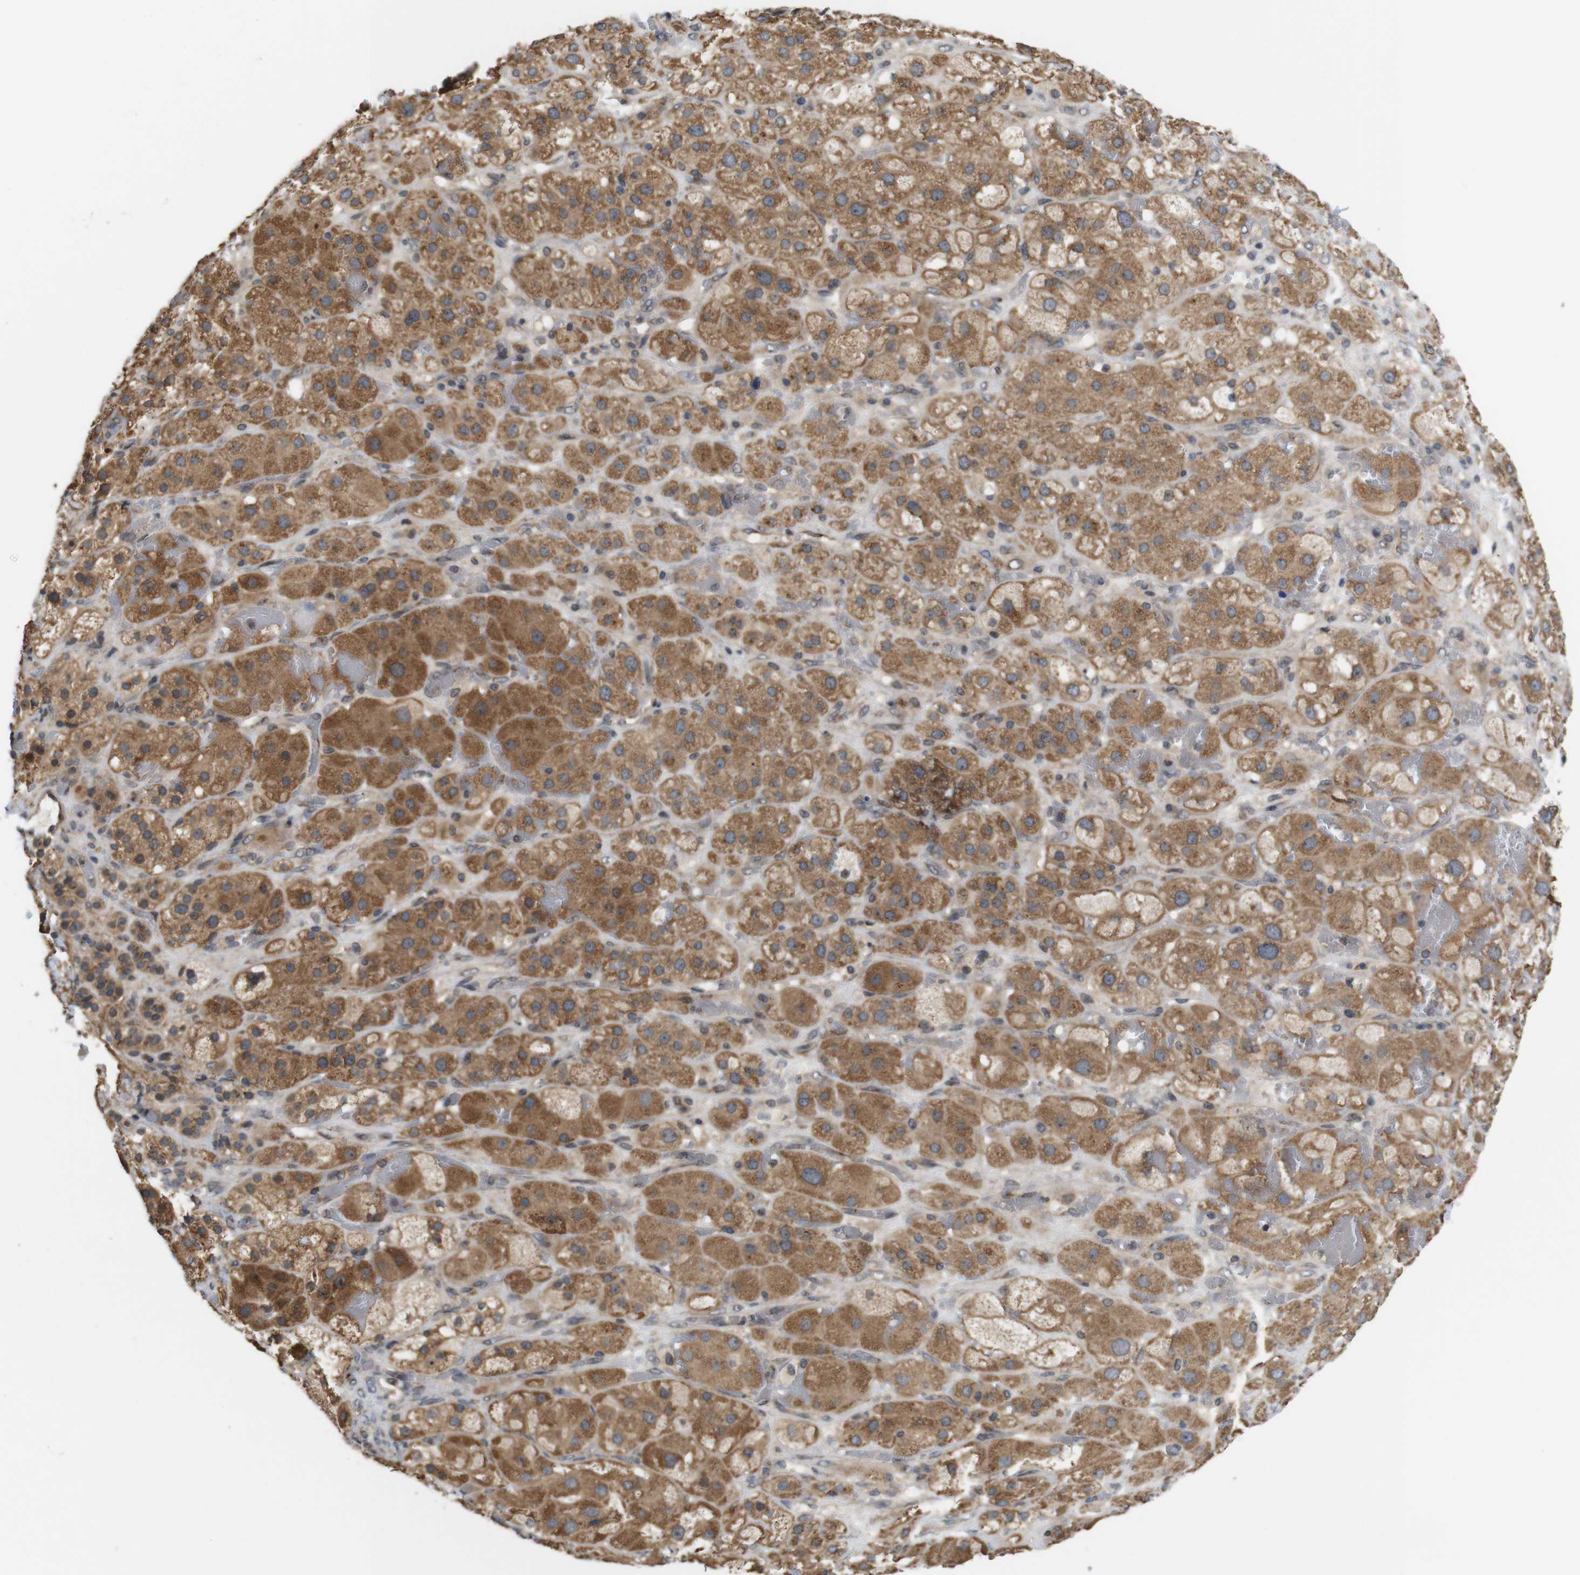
{"staining": {"intensity": "moderate", "quantity": ">75%", "location": "cytoplasmic/membranous"}, "tissue": "adrenal gland", "cell_type": "Glandular cells", "image_type": "normal", "snomed": [{"axis": "morphology", "description": "Normal tissue, NOS"}, {"axis": "topography", "description": "Adrenal gland"}], "caption": "Immunohistochemical staining of benign human adrenal gland displays >75% levels of moderate cytoplasmic/membranous protein staining in about >75% of glandular cells. Ihc stains the protein of interest in brown and the nuclei are stained blue.", "gene": "EFCAB14", "patient": {"sex": "female", "age": 47}}